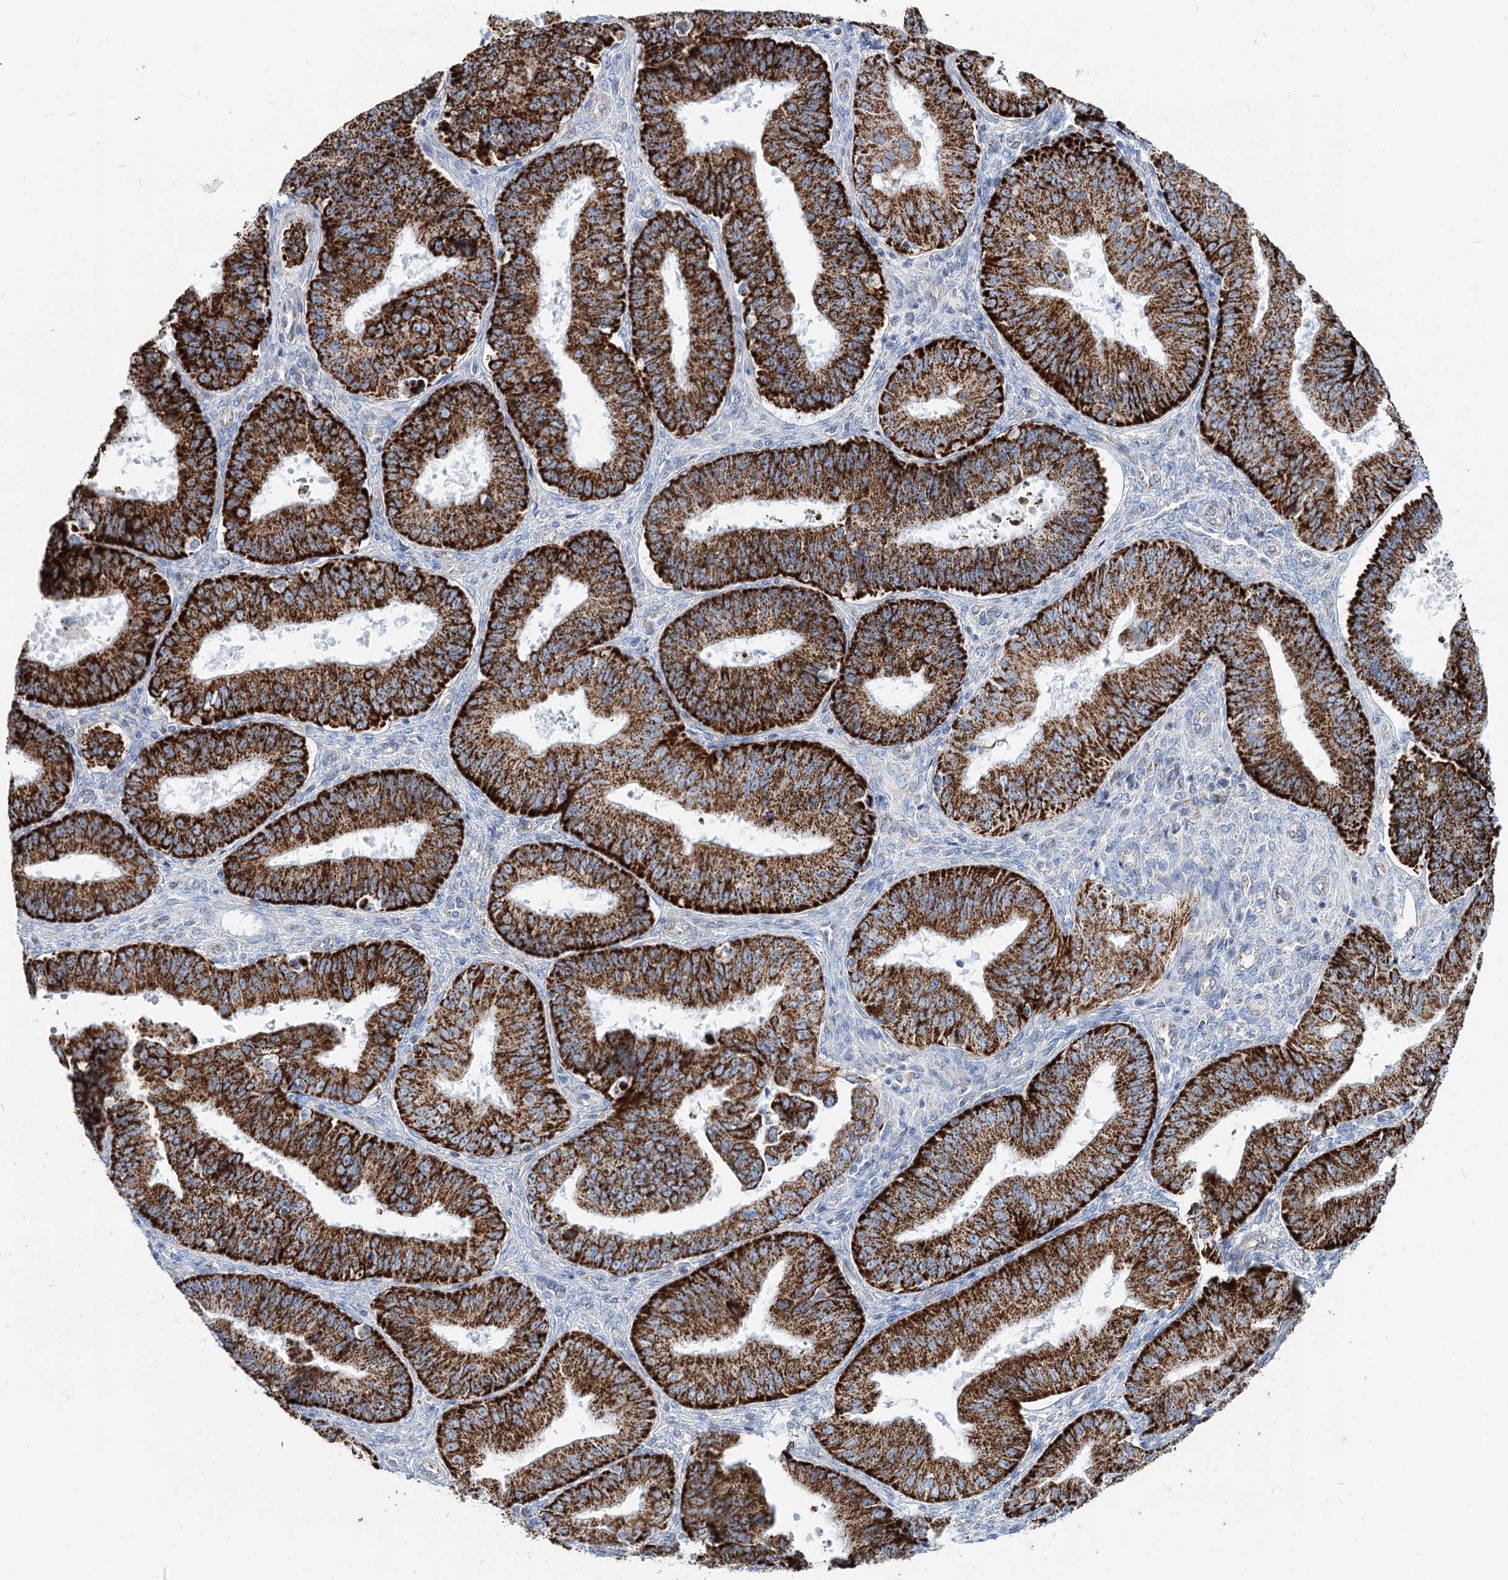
{"staining": {"intensity": "strong", "quantity": ">75%", "location": "cytoplasmic/membranous"}, "tissue": "ovarian cancer", "cell_type": "Tumor cells", "image_type": "cancer", "snomed": [{"axis": "morphology", "description": "Carcinoma, endometroid"}, {"axis": "topography", "description": "Appendix"}, {"axis": "topography", "description": "Ovary"}], "caption": "Brown immunohistochemical staining in endometroid carcinoma (ovarian) exhibits strong cytoplasmic/membranous expression in about >75% of tumor cells.", "gene": "MCCC2", "patient": {"sex": "female", "age": 42}}